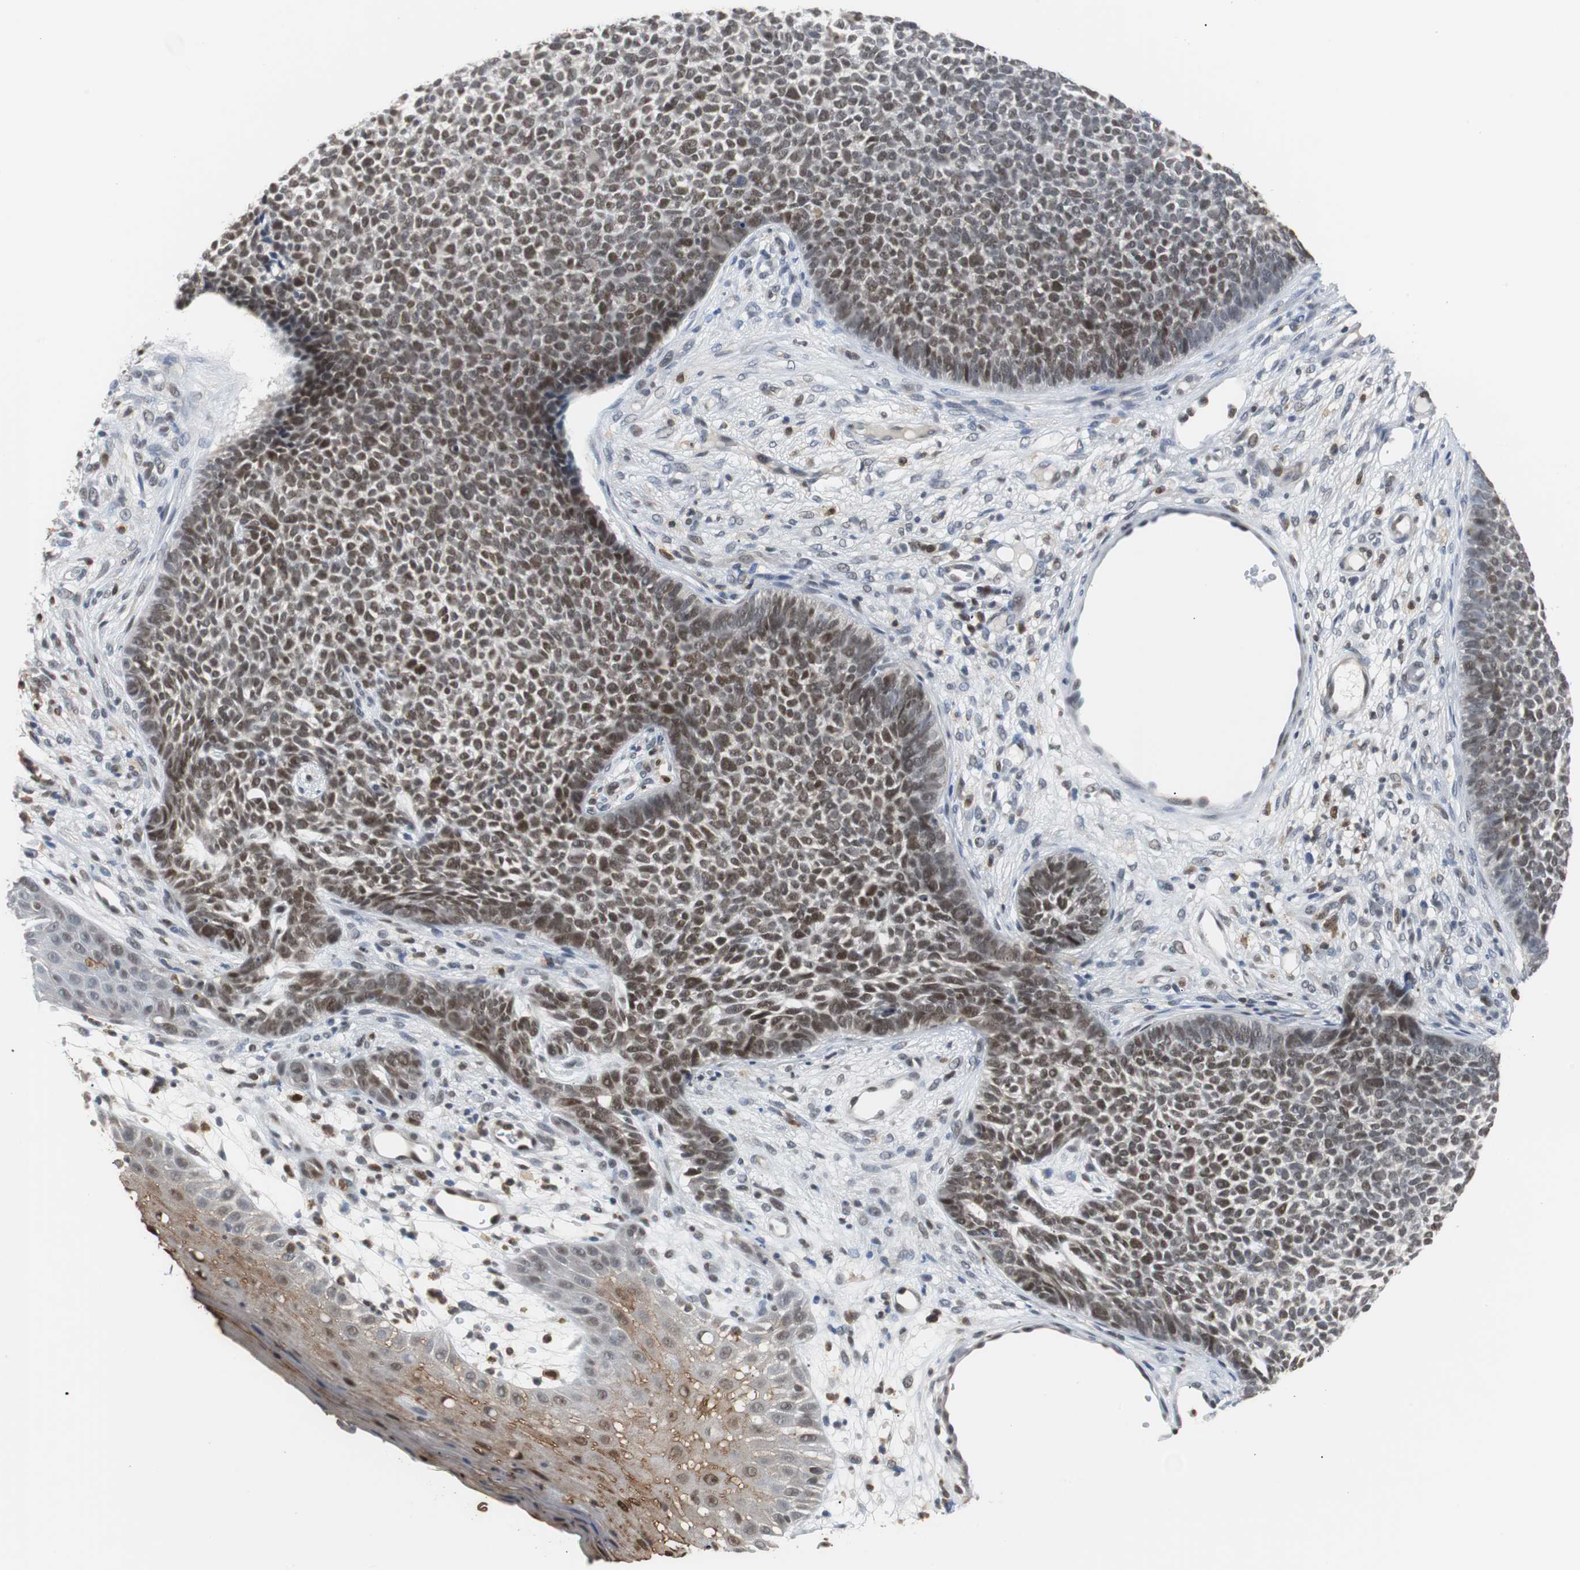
{"staining": {"intensity": "moderate", "quantity": ">75%", "location": "nuclear"}, "tissue": "skin cancer", "cell_type": "Tumor cells", "image_type": "cancer", "snomed": [{"axis": "morphology", "description": "Basal cell carcinoma"}, {"axis": "topography", "description": "Skin"}], "caption": "Immunohistochemical staining of human skin basal cell carcinoma exhibits medium levels of moderate nuclear protein staining in about >75% of tumor cells.", "gene": "SIRT1", "patient": {"sex": "female", "age": 84}}